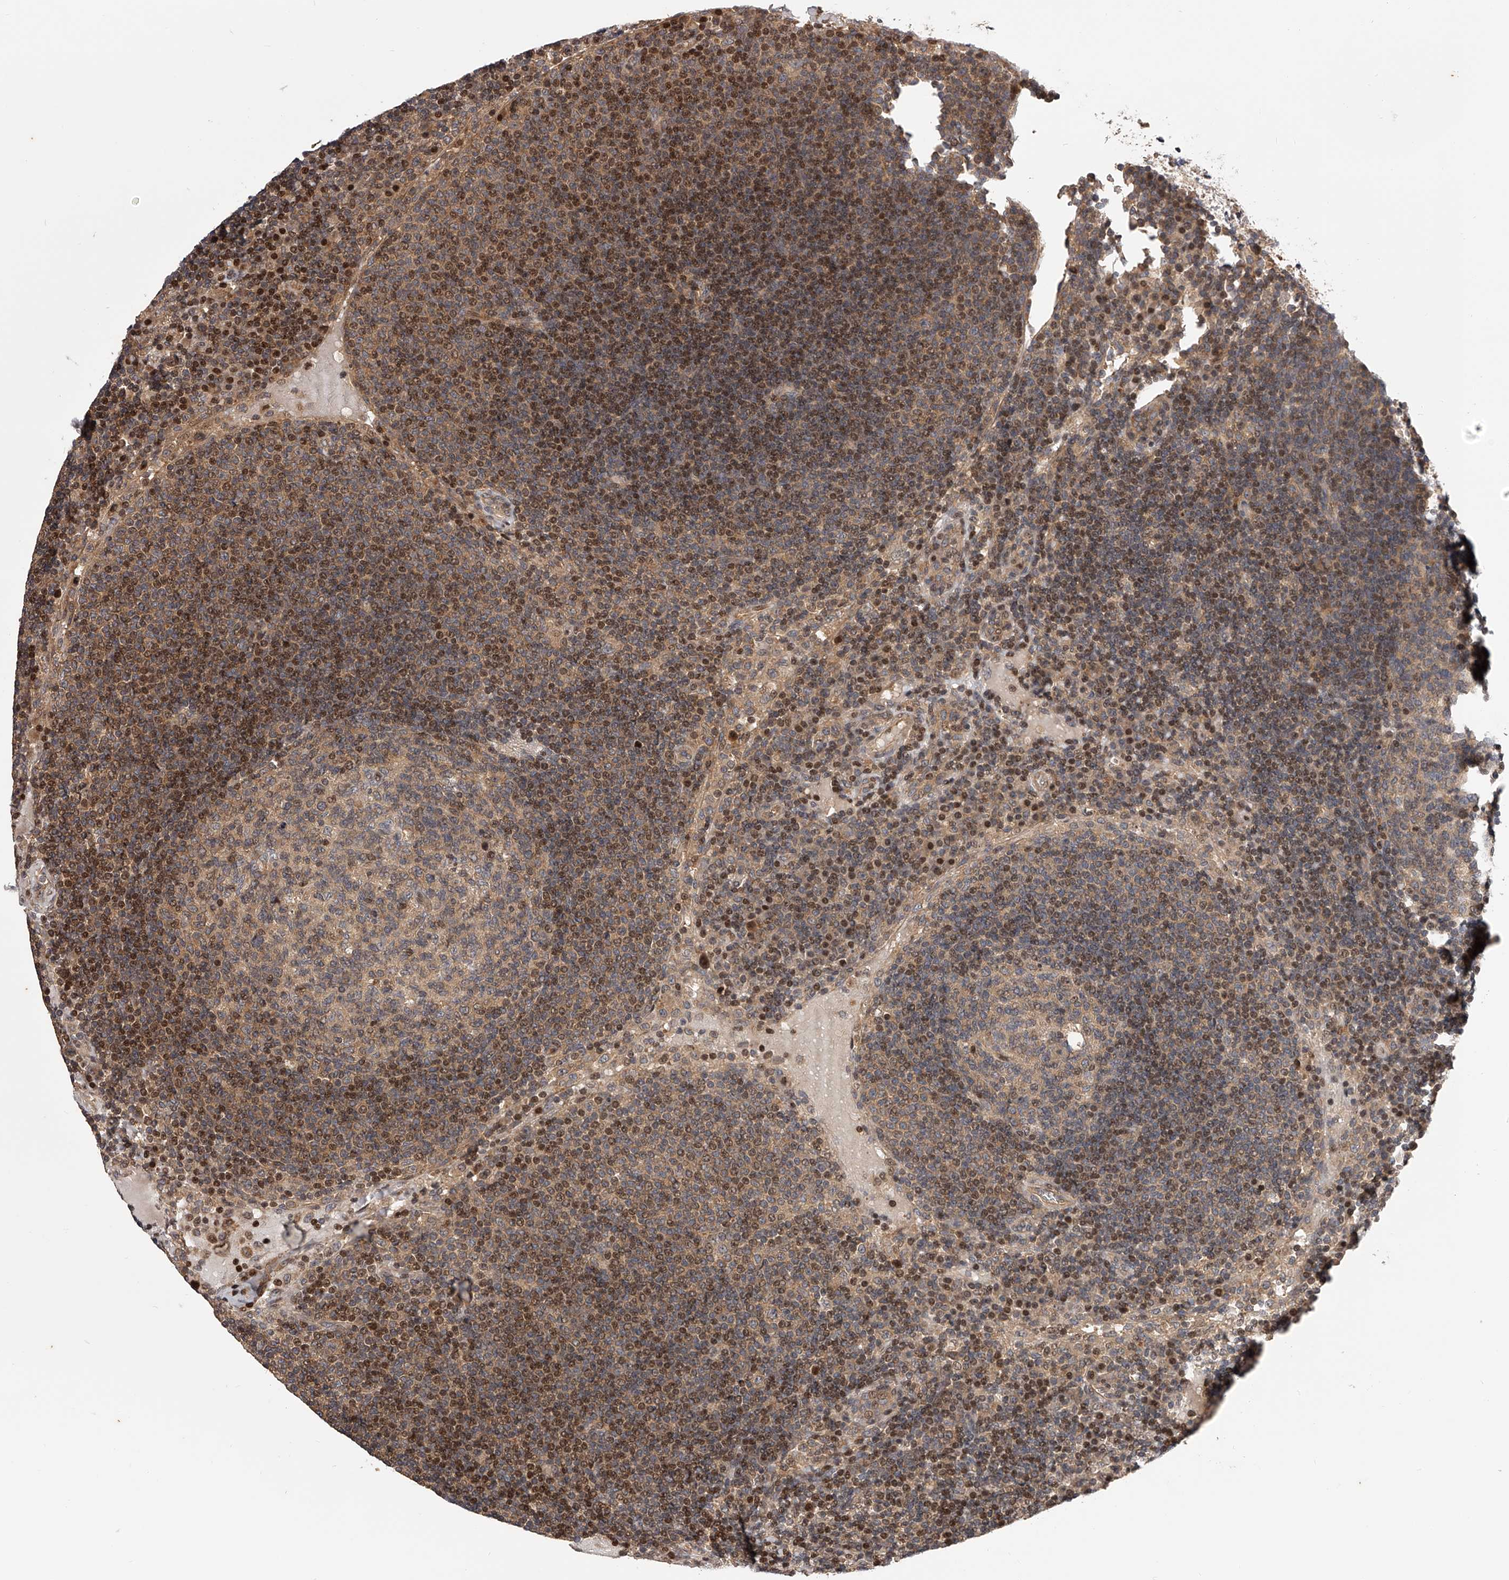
{"staining": {"intensity": "moderate", "quantity": "<25%", "location": "nuclear"}, "tissue": "lymph node", "cell_type": "Germinal center cells", "image_type": "normal", "snomed": [{"axis": "morphology", "description": "Normal tissue, NOS"}, {"axis": "topography", "description": "Lymph node"}], "caption": "This is a histology image of immunohistochemistry staining of unremarkable lymph node, which shows moderate staining in the nuclear of germinal center cells.", "gene": "PFDN2", "patient": {"sex": "female", "age": 53}}